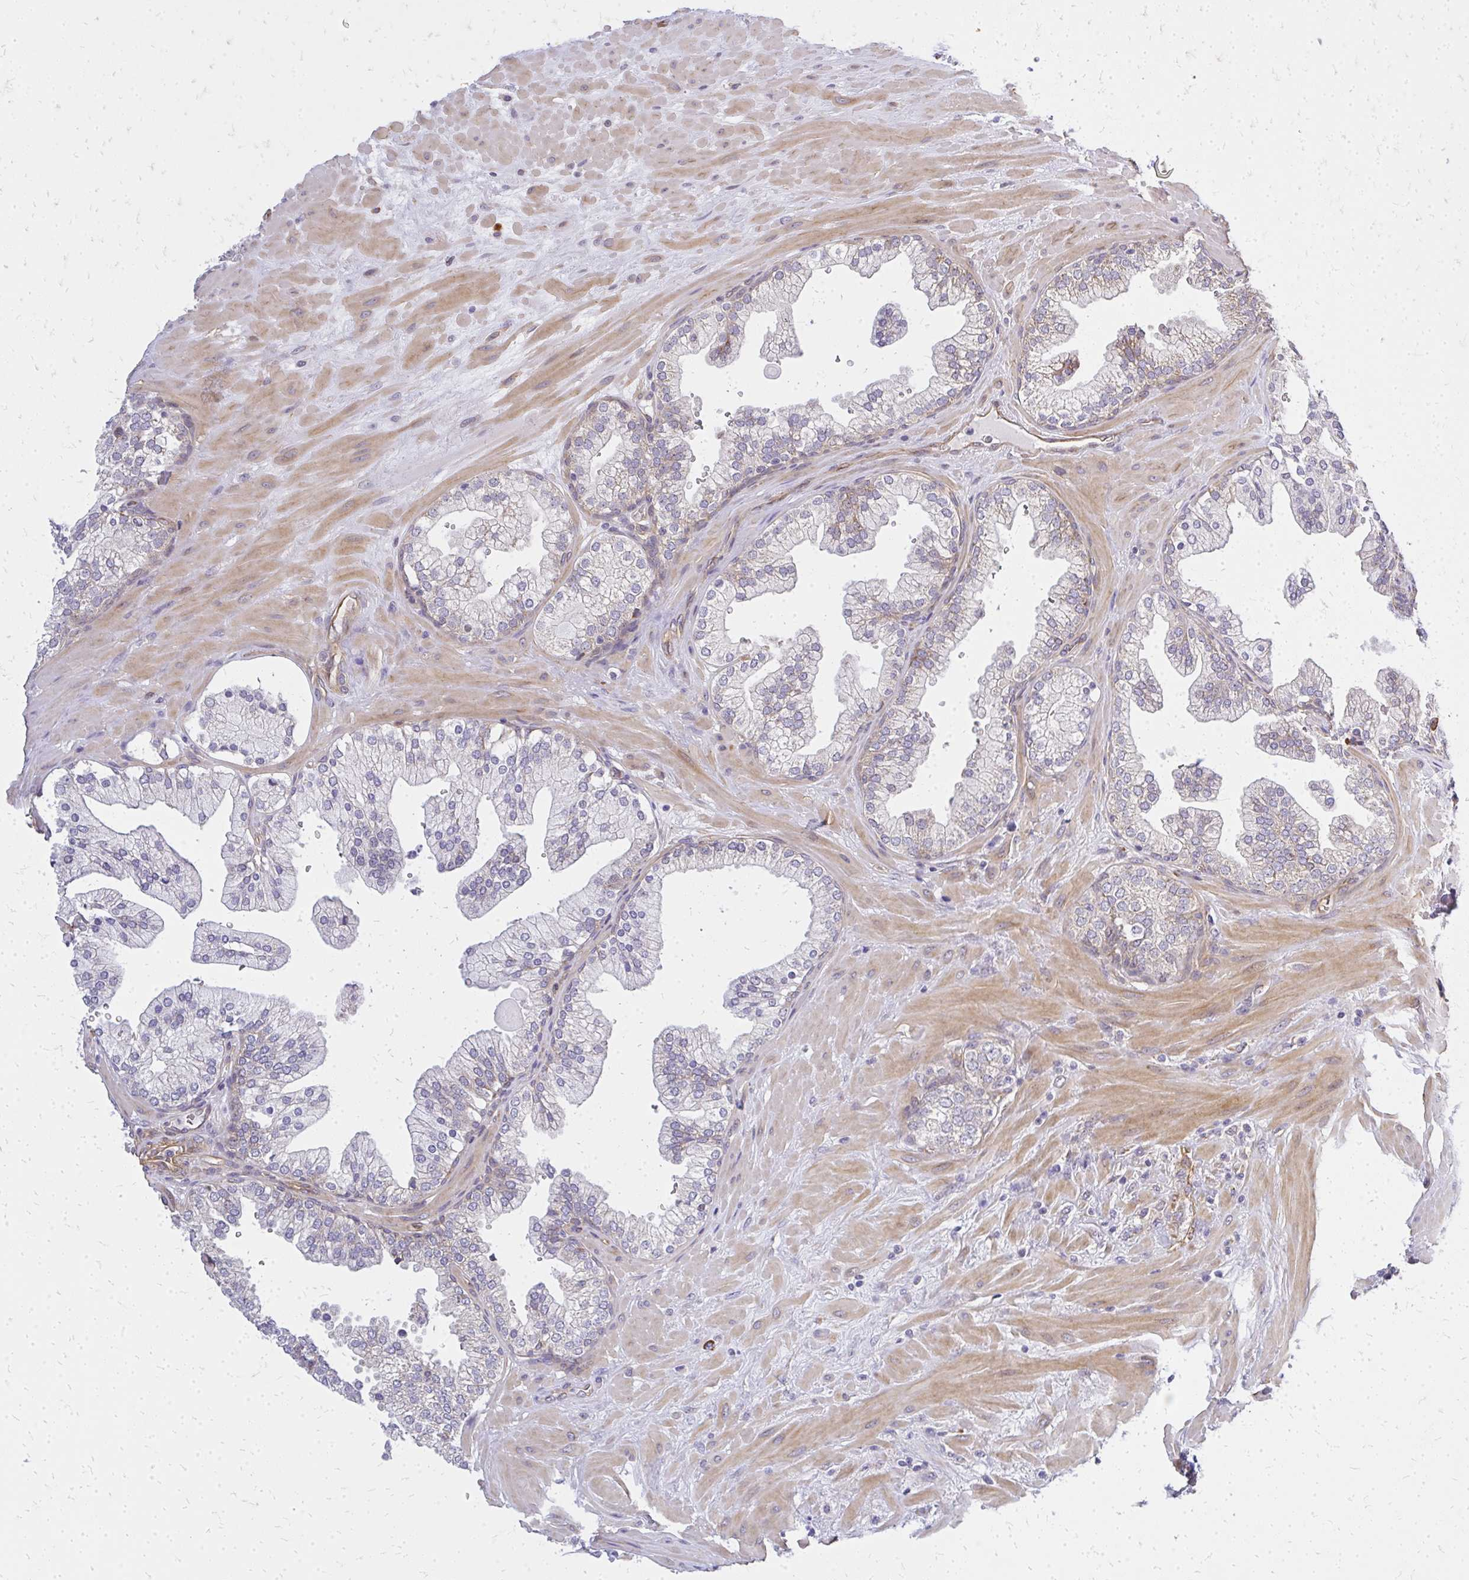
{"staining": {"intensity": "moderate", "quantity": "<25%", "location": "cytoplasmic/membranous"}, "tissue": "prostate", "cell_type": "Glandular cells", "image_type": "normal", "snomed": [{"axis": "morphology", "description": "Normal tissue, NOS"}, {"axis": "topography", "description": "Prostate"}, {"axis": "topography", "description": "Peripheral nerve tissue"}], "caption": "Prostate stained for a protein demonstrates moderate cytoplasmic/membranous positivity in glandular cells. (brown staining indicates protein expression, while blue staining denotes nuclei).", "gene": "ENSG00000258472", "patient": {"sex": "male", "age": 61}}